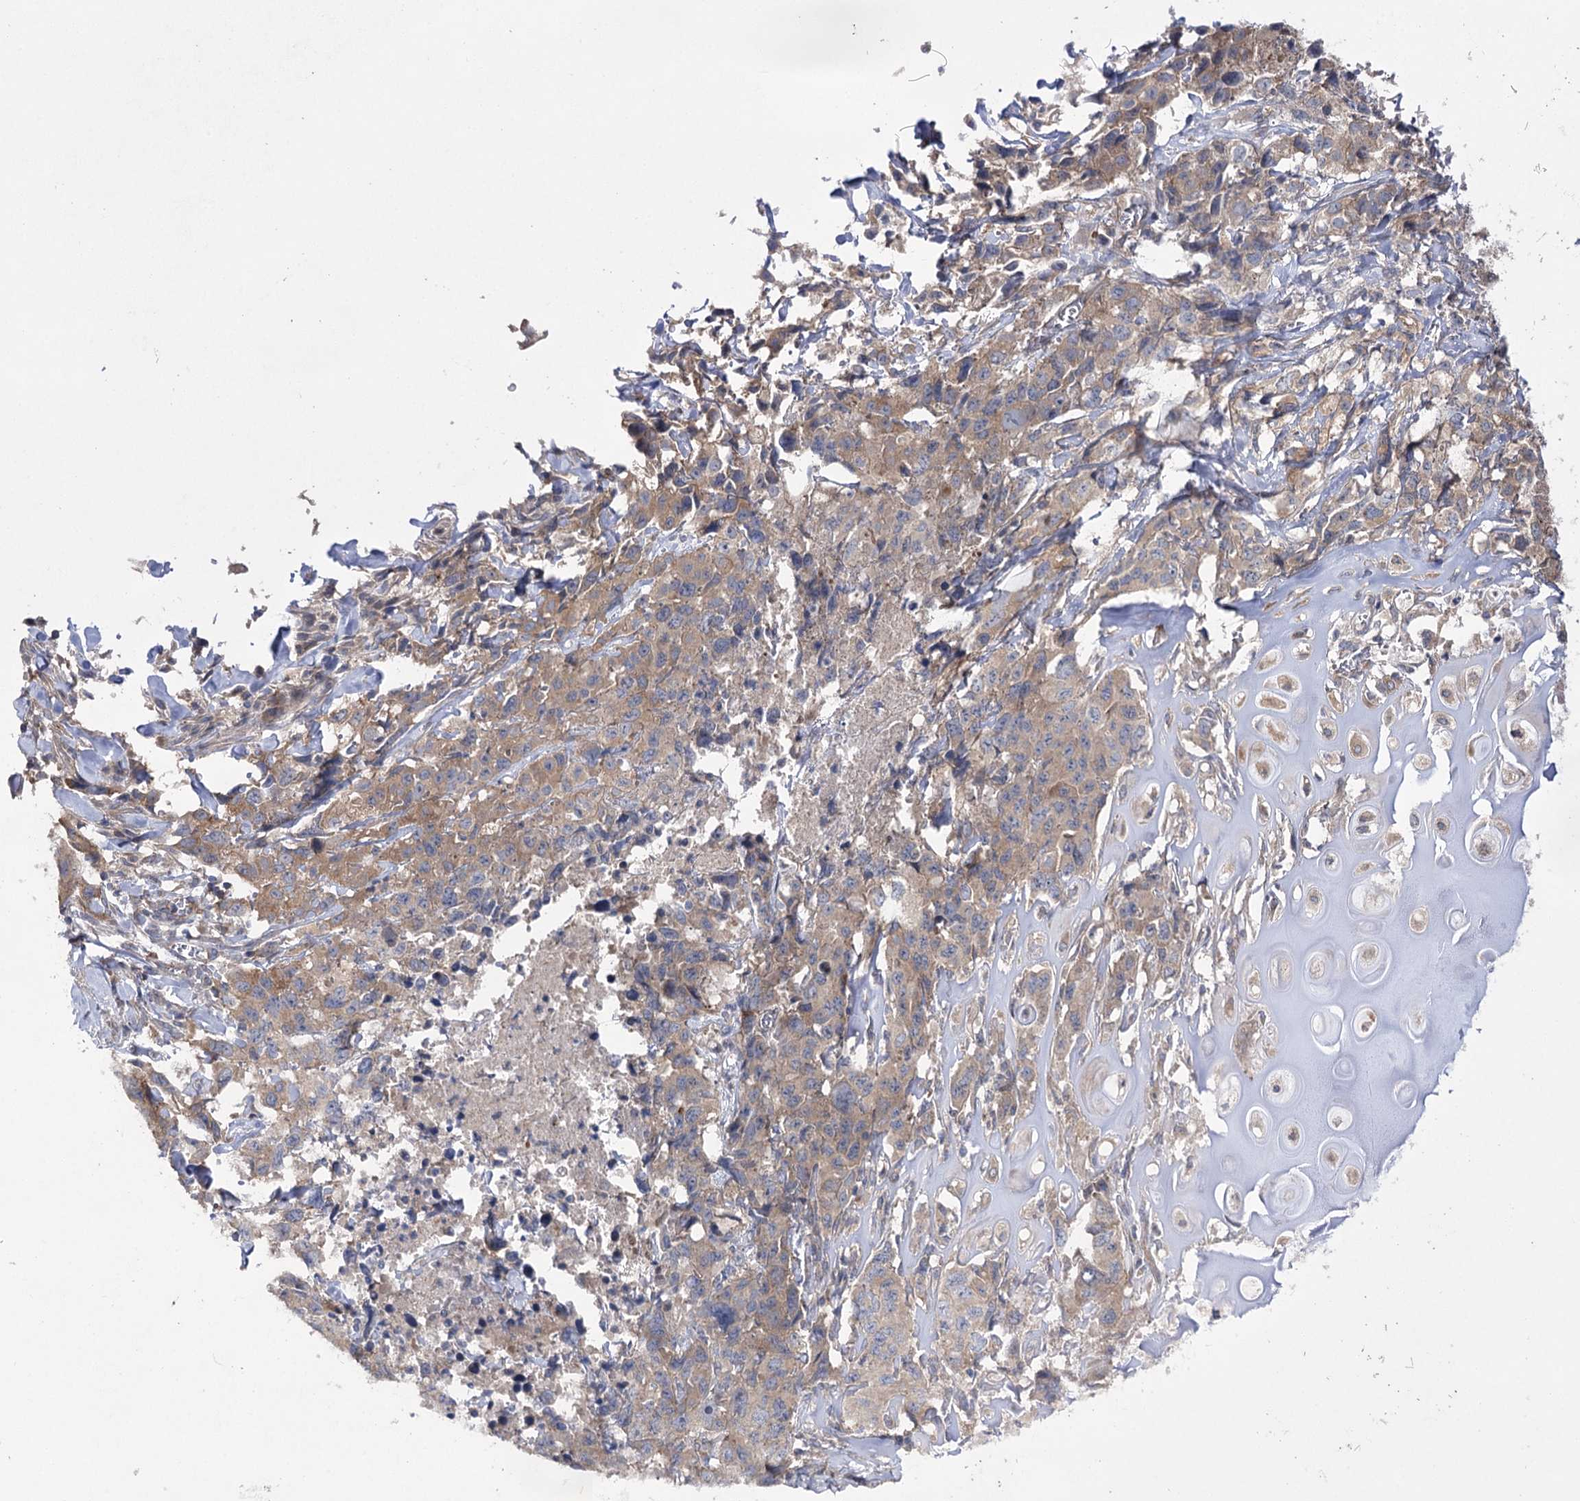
{"staining": {"intensity": "moderate", "quantity": "25%-75%", "location": "cytoplasmic/membranous"}, "tissue": "lung cancer", "cell_type": "Tumor cells", "image_type": "cancer", "snomed": [{"axis": "morphology", "description": "Adenocarcinoma, NOS"}, {"axis": "topography", "description": "Lung"}], "caption": "Lung adenocarcinoma stained with immunohistochemistry displays moderate cytoplasmic/membranous staining in approximately 25%-75% of tumor cells.", "gene": "BCR", "patient": {"sex": "female", "age": 51}}